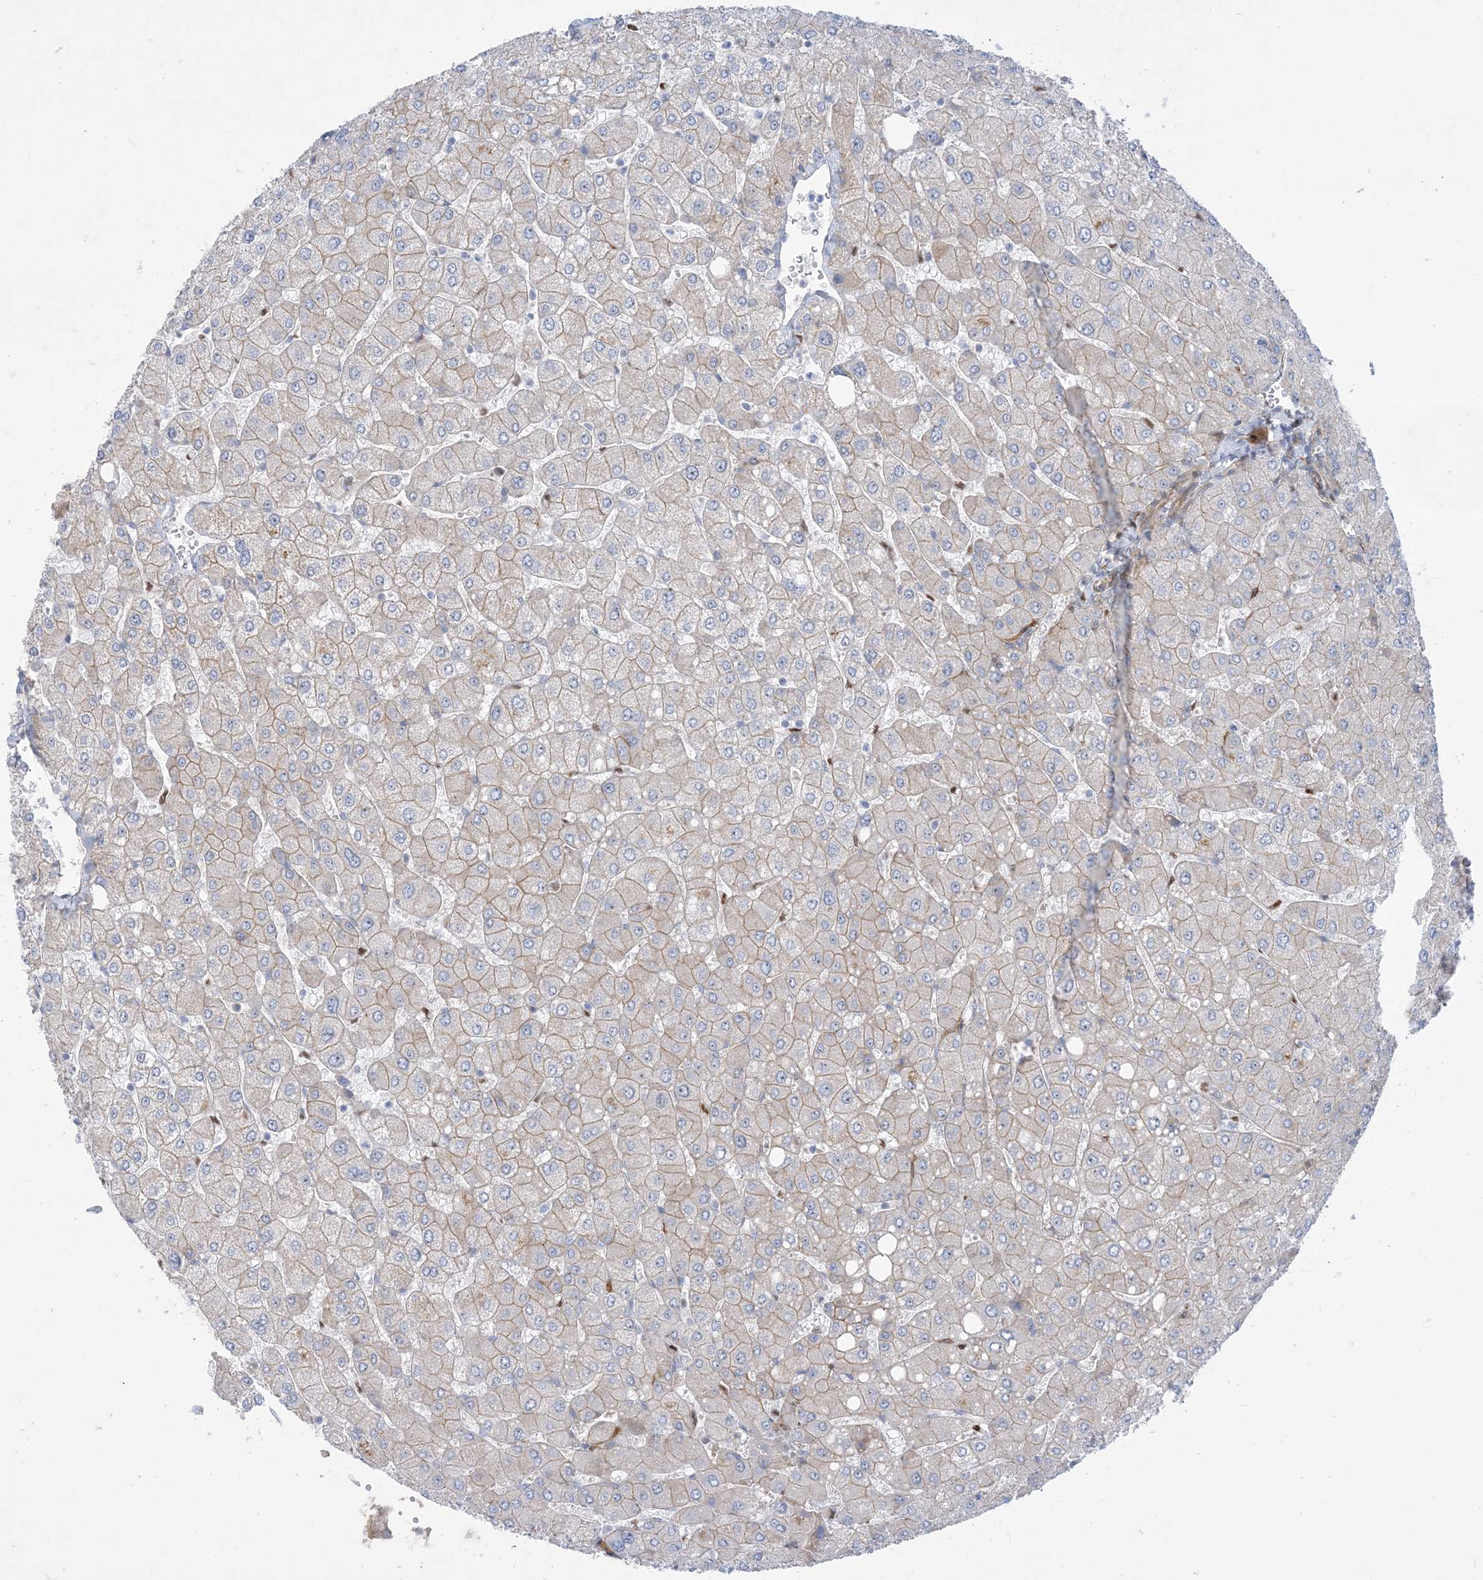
{"staining": {"intensity": "moderate", "quantity": "<25%", "location": "cytoplasmic/membranous"}, "tissue": "liver", "cell_type": "Cholangiocytes", "image_type": "normal", "snomed": [{"axis": "morphology", "description": "Normal tissue, NOS"}, {"axis": "topography", "description": "Liver"}], "caption": "Immunohistochemistry (IHC) image of unremarkable liver stained for a protein (brown), which displays low levels of moderate cytoplasmic/membranous expression in about <25% of cholangiocytes.", "gene": "MARS2", "patient": {"sex": "male", "age": 55}}